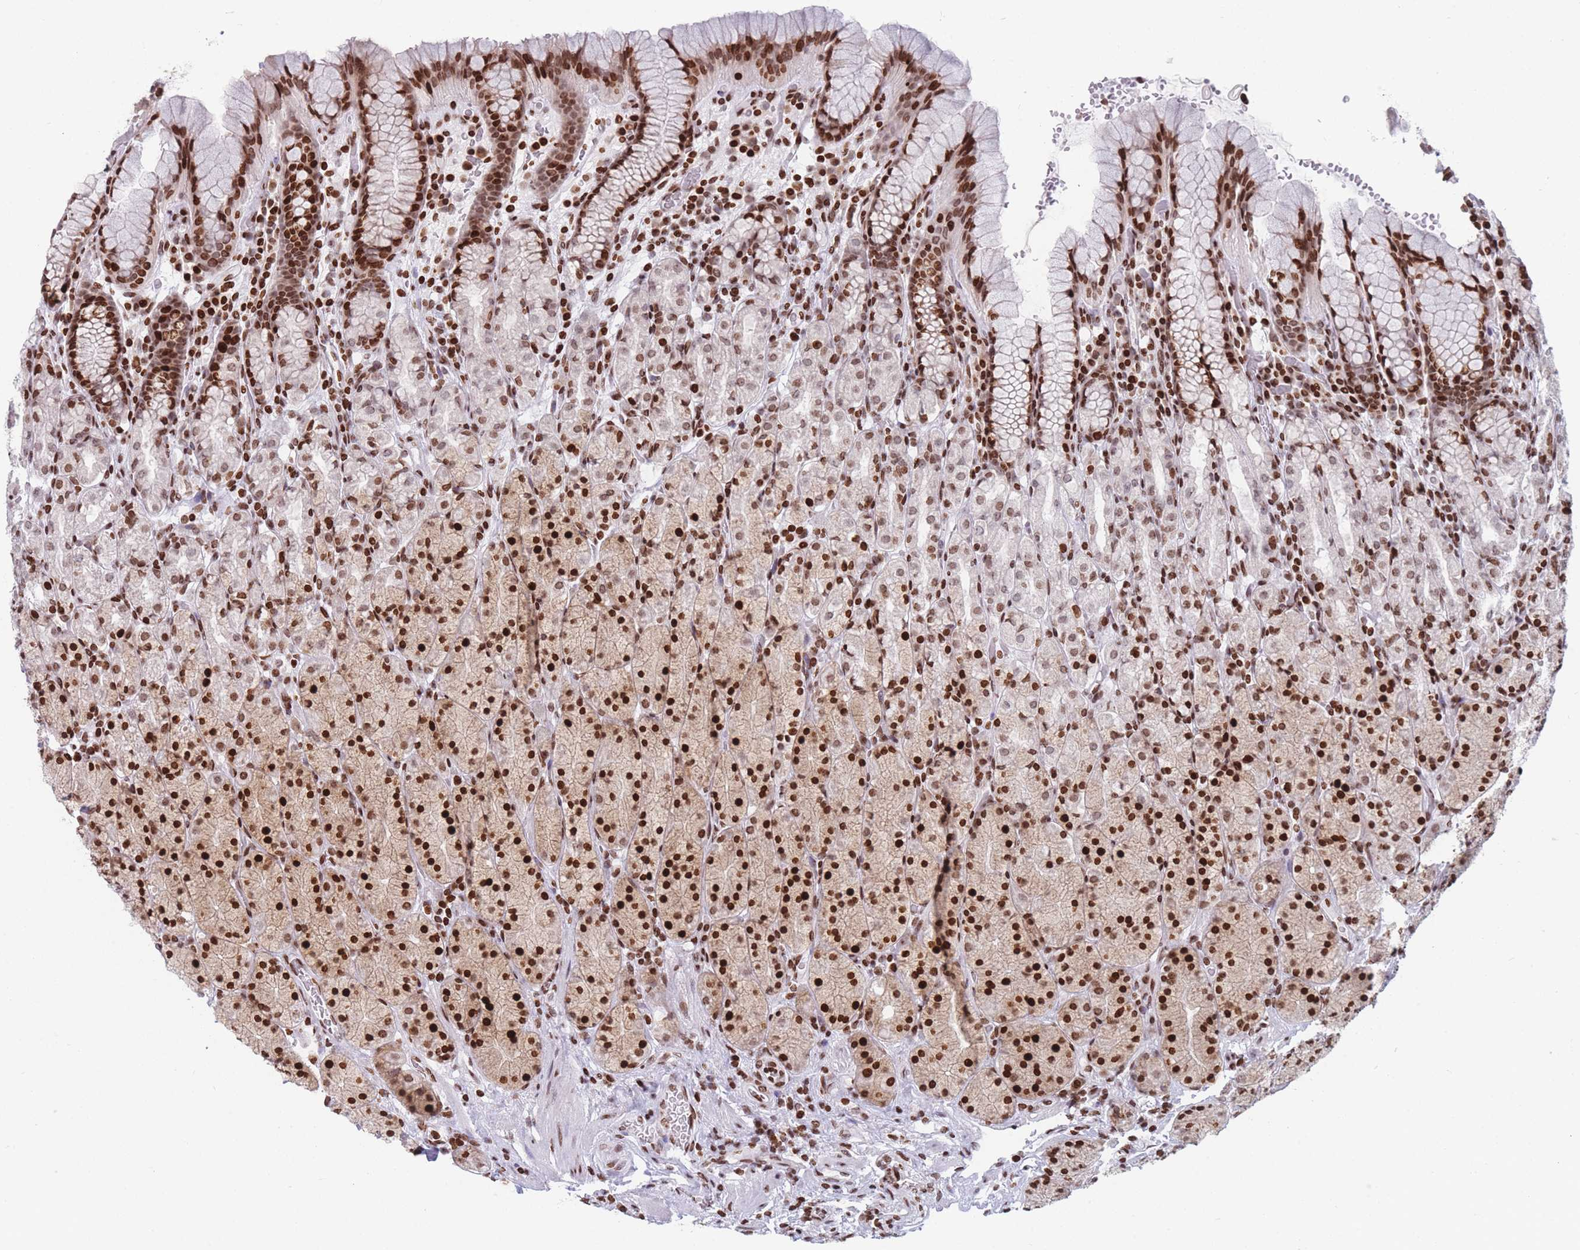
{"staining": {"intensity": "strong", "quantity": ">75%", "location": "nuclear"}, "tissue": "stomach", "cell_type": "Glandular cells", "image_type": "normal", "snomed": [{"axis": "morphology", "description": "Normal tissue, NOS"}, {"axis": "topography", "description": "Stomach, upper"}, {"axis": "topography", "description": "Stomach"}], "caption": "Immunohistochemical staining of normal stomach demonstrates high levels of strong nuclear positivity in approximately >75% of glandular cells. Using DAB (3,3'-diaminobenzidine) (brown) and hematoxylin (blue) stains, captured at high magnification using brightfield microscopy.", "gene": "AK9", "patient": {"sex": "male", "age": 62}}